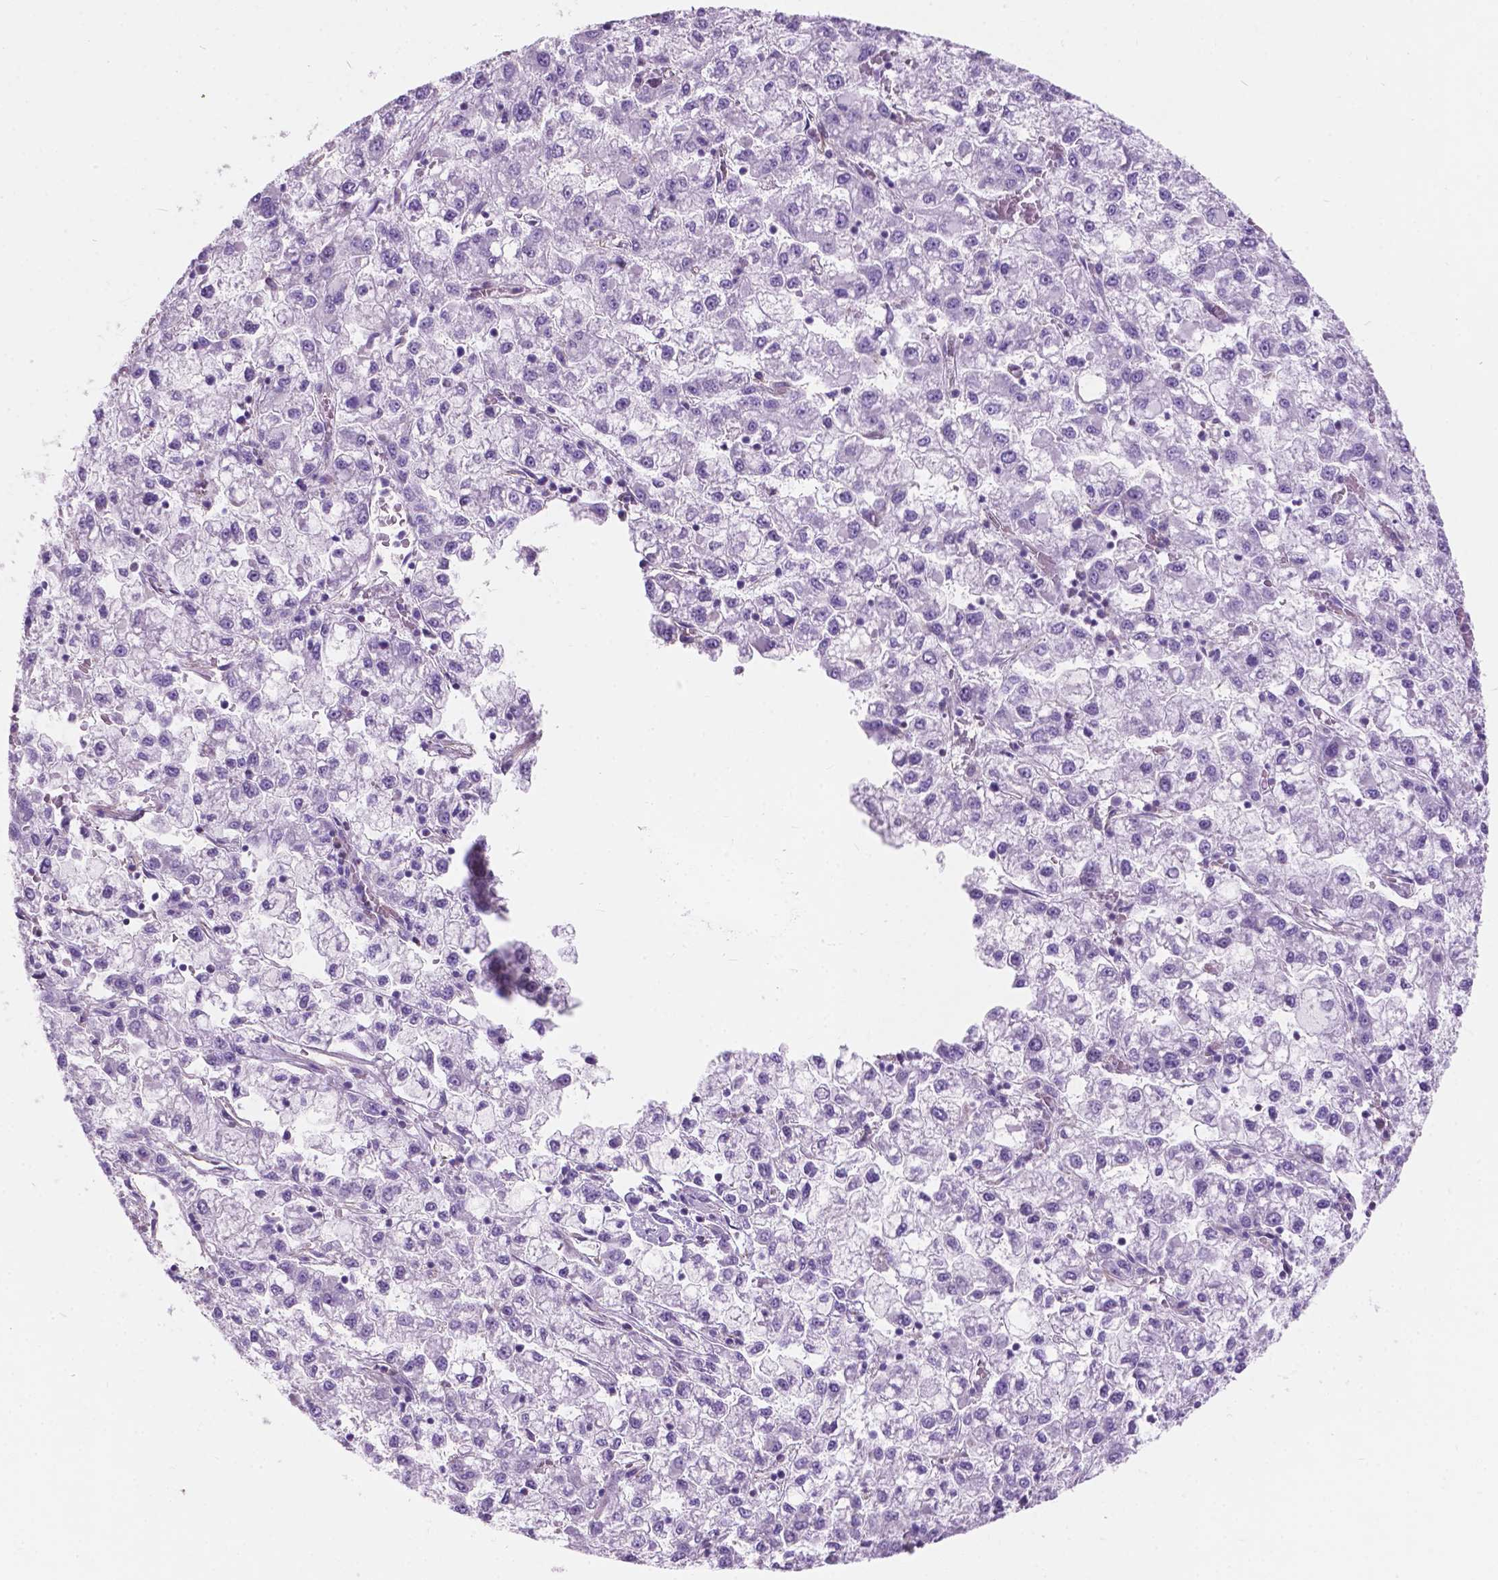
{"staining": {"intensity": "negative", "quantity": "none", "location": "none"}, "tissue": "liver cancer", "cell_type": "Tumor cells", "image_type": "cancer", "snomed": [{"axis": "morphology", "description": "Carcinoma, Hepatocellular, NOS"}, {"axis": "topography", "description": "Liver"}], "caption": "Photomicrograph shows no significant protein expression in tumor cells of liver cancer.", "gene": "AMOT", "patient": {"sex": "male", "age": 40}}